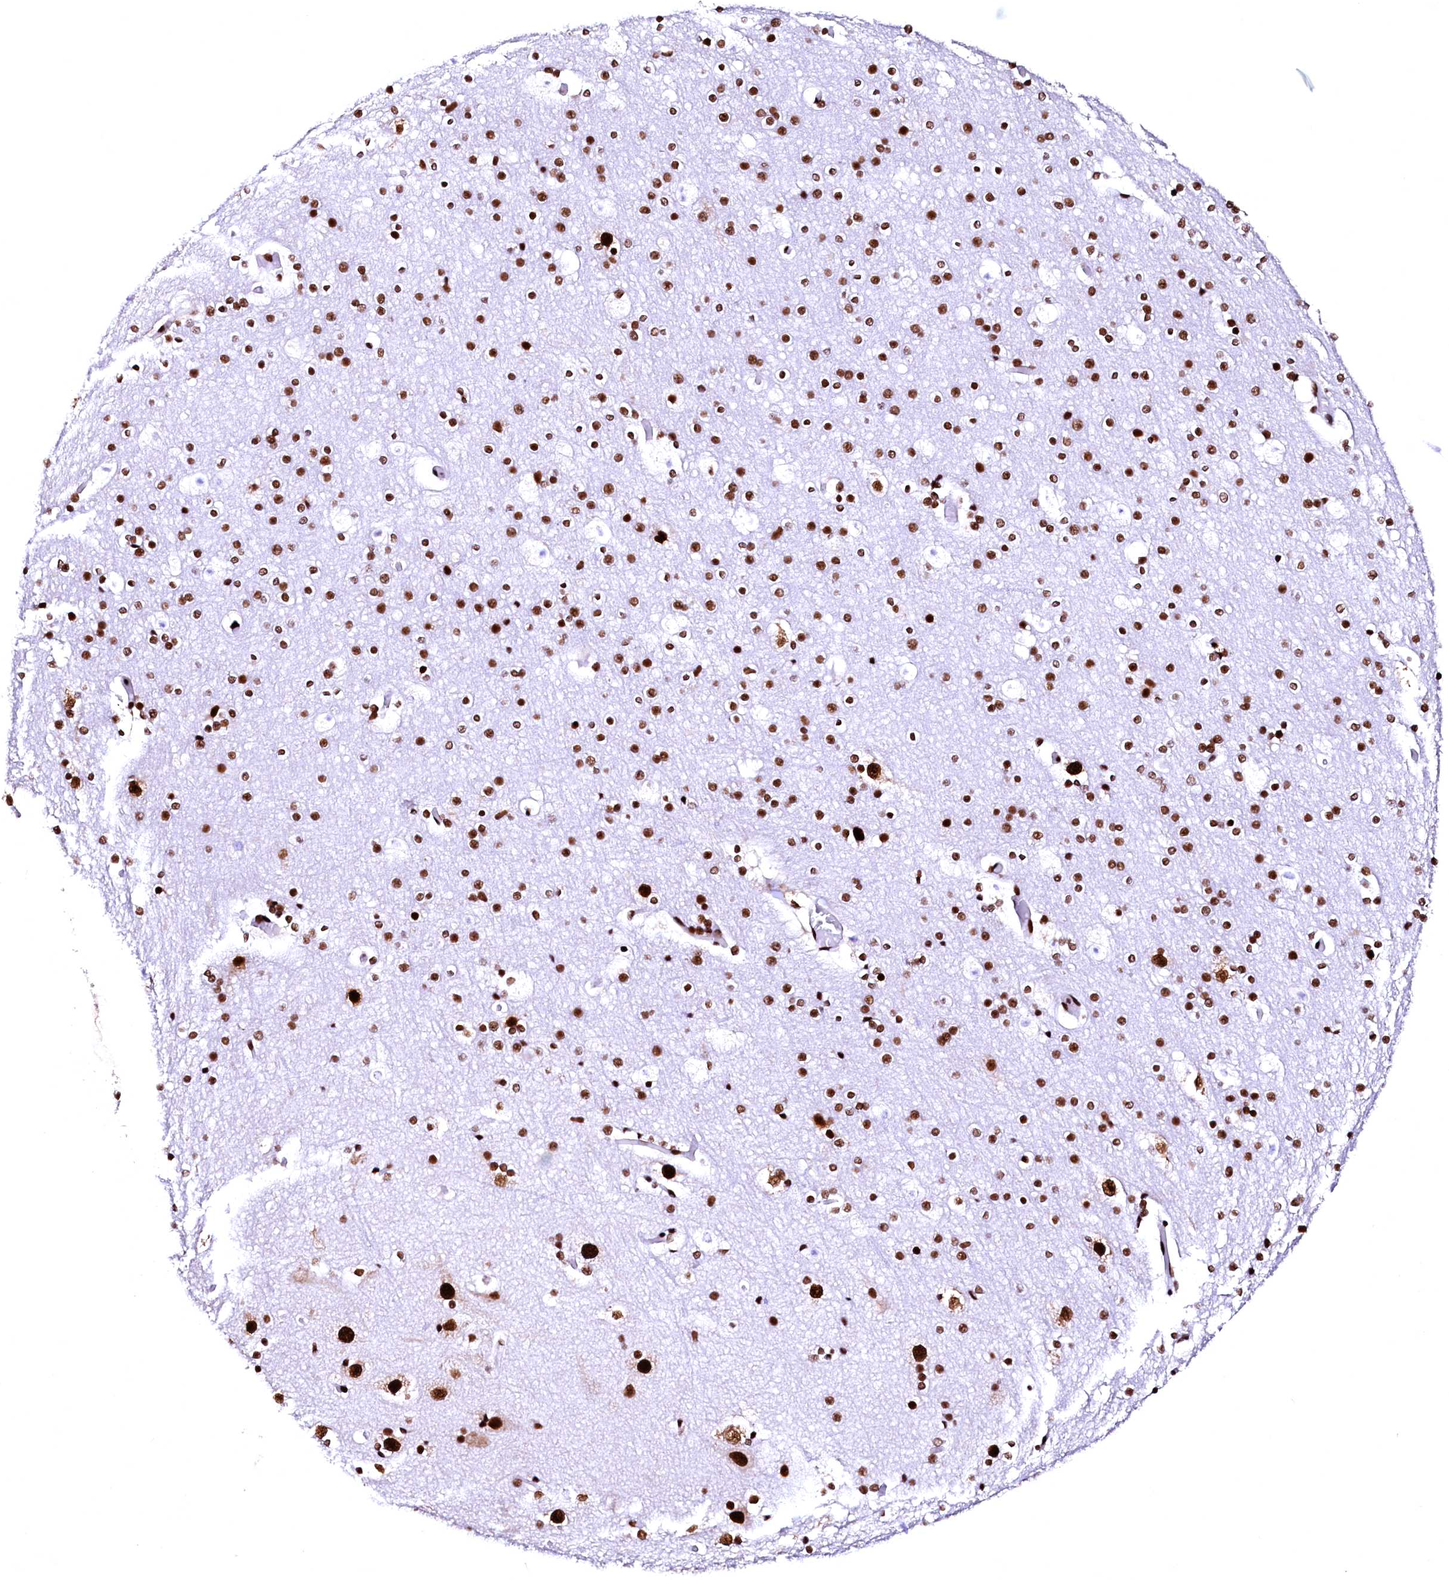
{"staining": {"intensity": "strong", "quantity": ">75%", "location": "nuclear"}, "tissue": "cerebral cortex", "cell_type": "Endothelial cells", "image_type": "normal", "snomed": [{"axis": "morphology", "description": "Normal tissue, NOS"}, {"axis": "topography", "description": "Cerebral cortex"}], "caption": "DAB immunohistochemical staining of normal cerebral cortex demonstrates strong nuclear protein expression in approximately >75% of endothelial cells.", "gene": "CPSF6", "patient": {"sex": "male", "age": 57}}